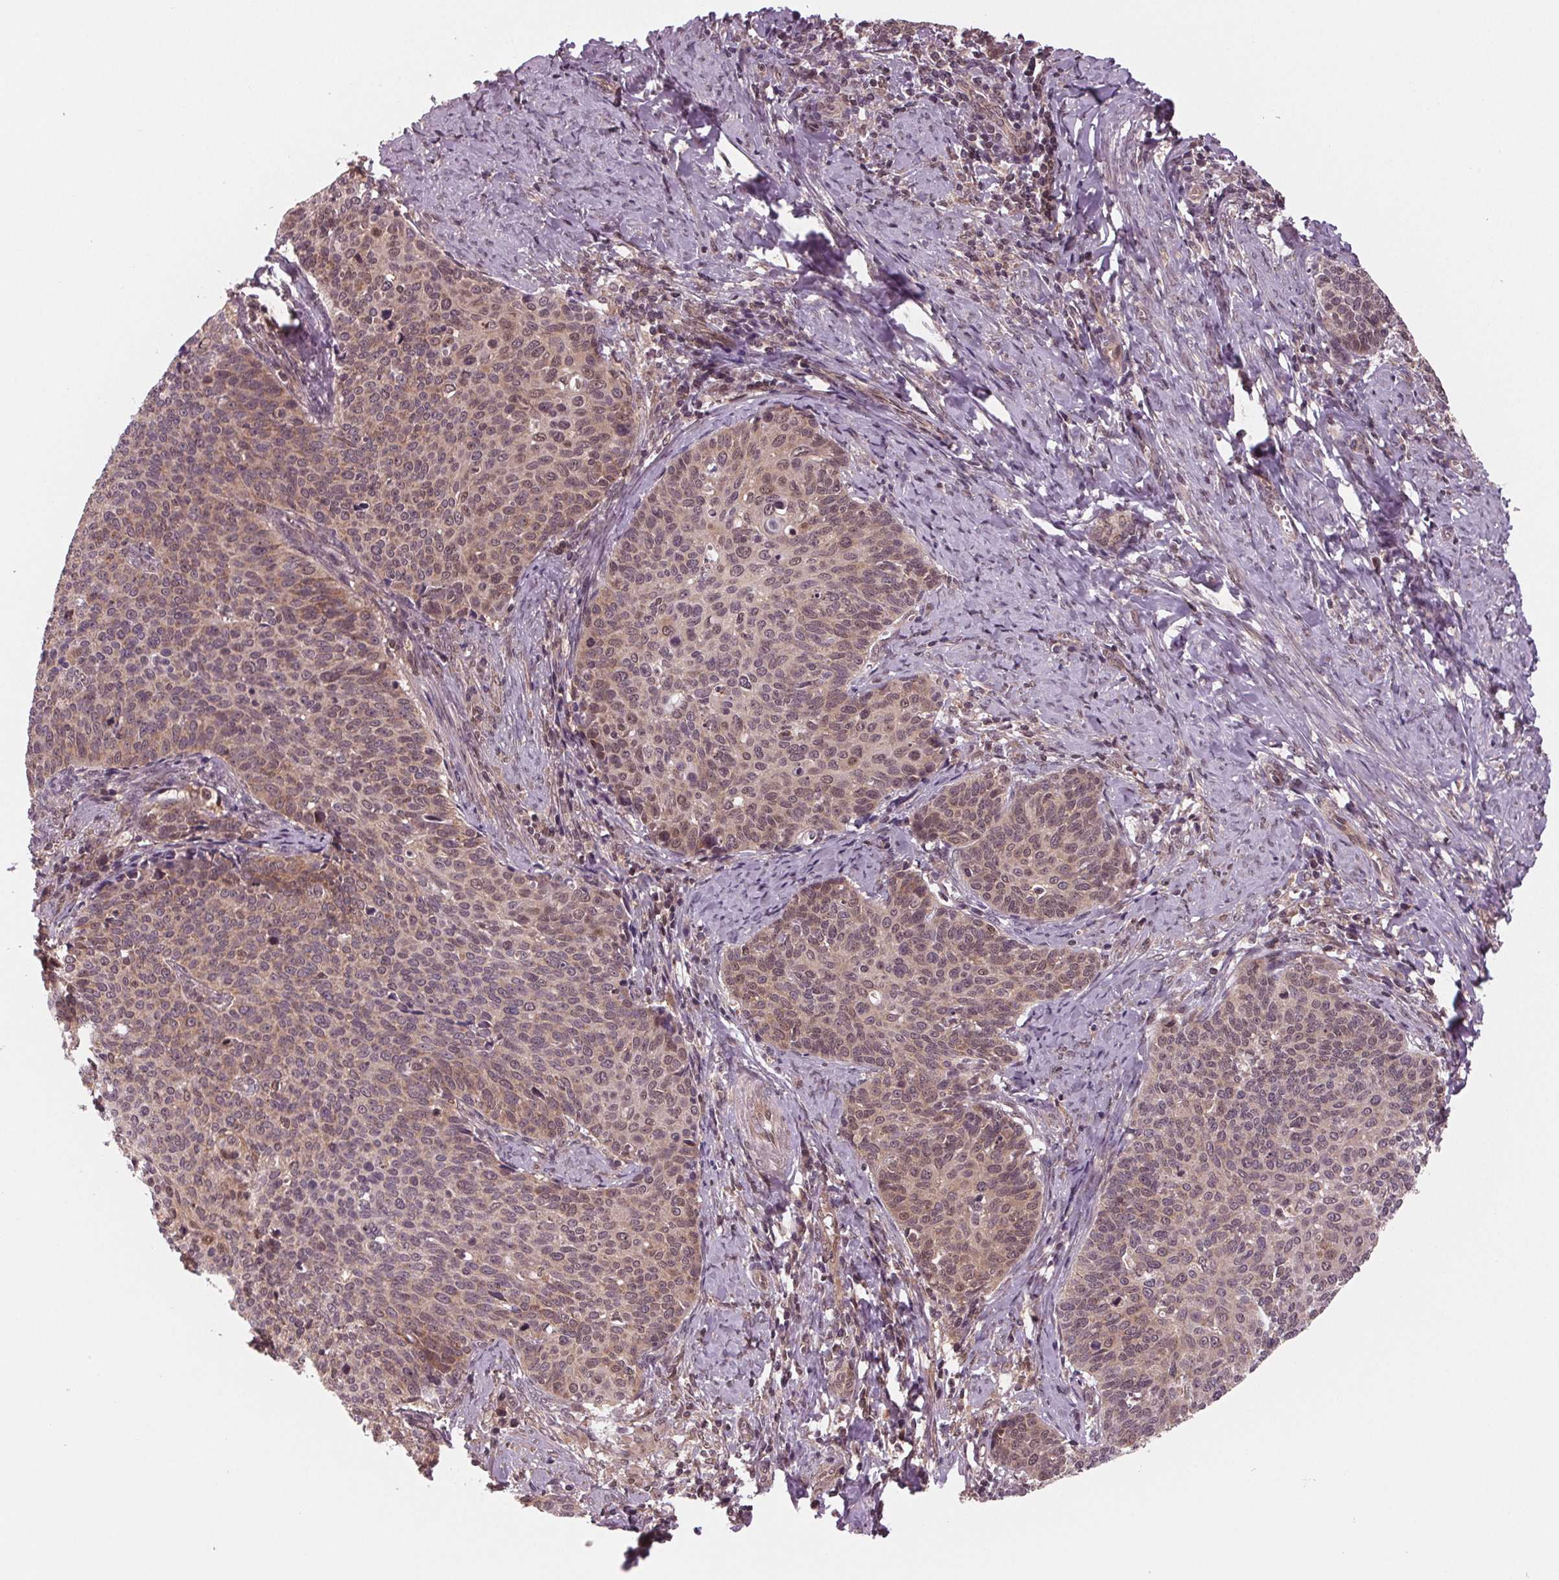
{"staining": {"intensity": "weak", "quantity": "25%-75%", "location": "cytoplasmic/membranous,nuclear"}, "tissue": "cervical cancer", "cell_type": "Tumor cells", "image_type": "cancer", "snomed": [{"axis": "morphology", "description": "Normal tissue, NOS"}, {"axis": "morphology", "description": "Squamous cell carcinoma, NOS"}, {"axis": "topography", "description": "Cervix"}], "caption": "This photomicrograph exhibits immunohistochemistry (IHC) staining of cervical cancer (squamous cell carcinoma), with low weak cytoplasmic/membranous and nuclear expression in about 25%-75% of tumor cells.", "gene": "STAT3", "patient": {"sex": "female", "age": 39}}